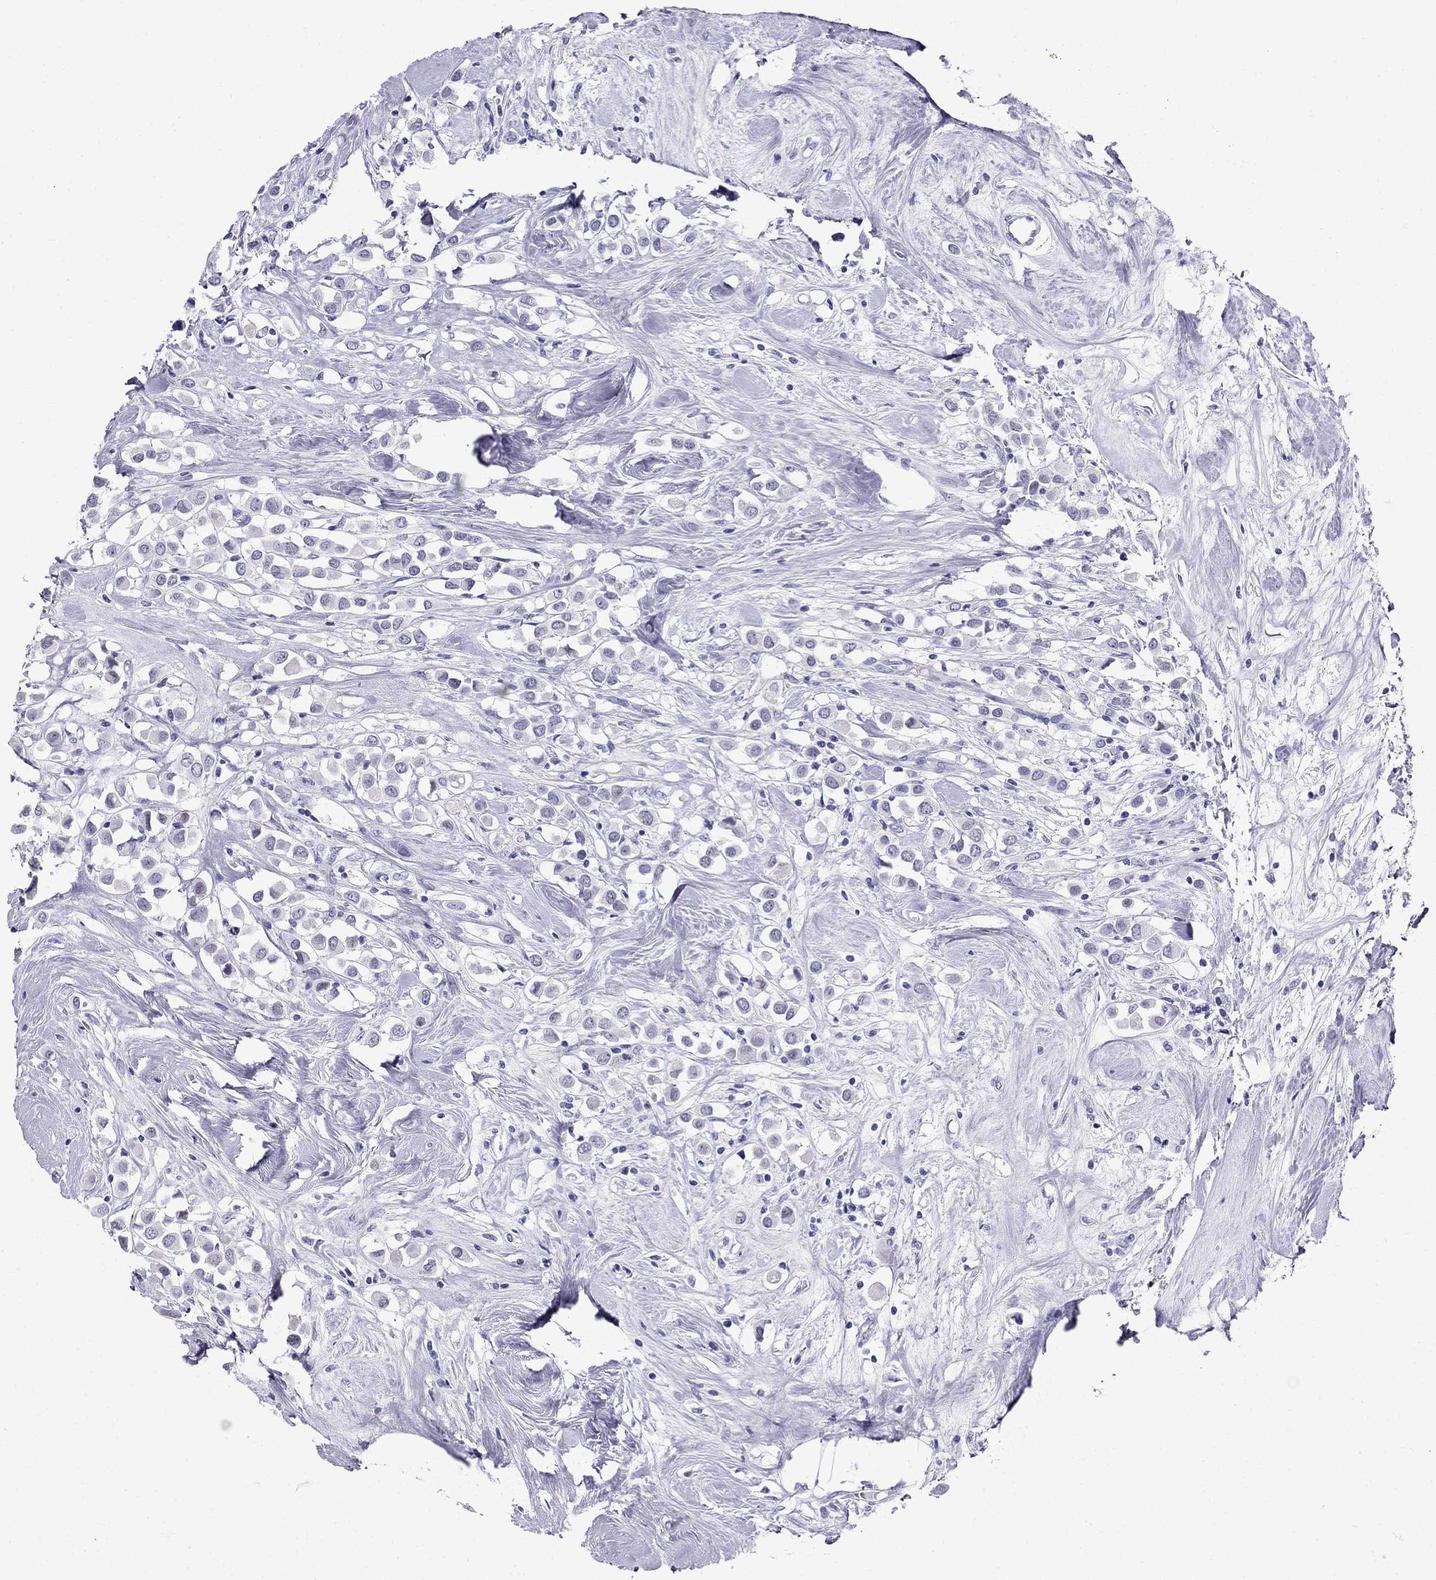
{"staining": {"intensity": "negative", "quantity": "none", "location": "none"}, "tissue": "breast cancer", "cell_type": "Tumor cells", "image_type": "cancer", "snomed": [{"axis": "morphology", "description": "Duct carcinoma"}, {"axis": "topography", "description": "Breast"}], "caption": "Intraductal carcinoma (breast) was stained to show a protein in brown. There is no significant expression in tumor cells.", "gene": "PPP1R36", "patient": {"sex": "female", "age": 61}}